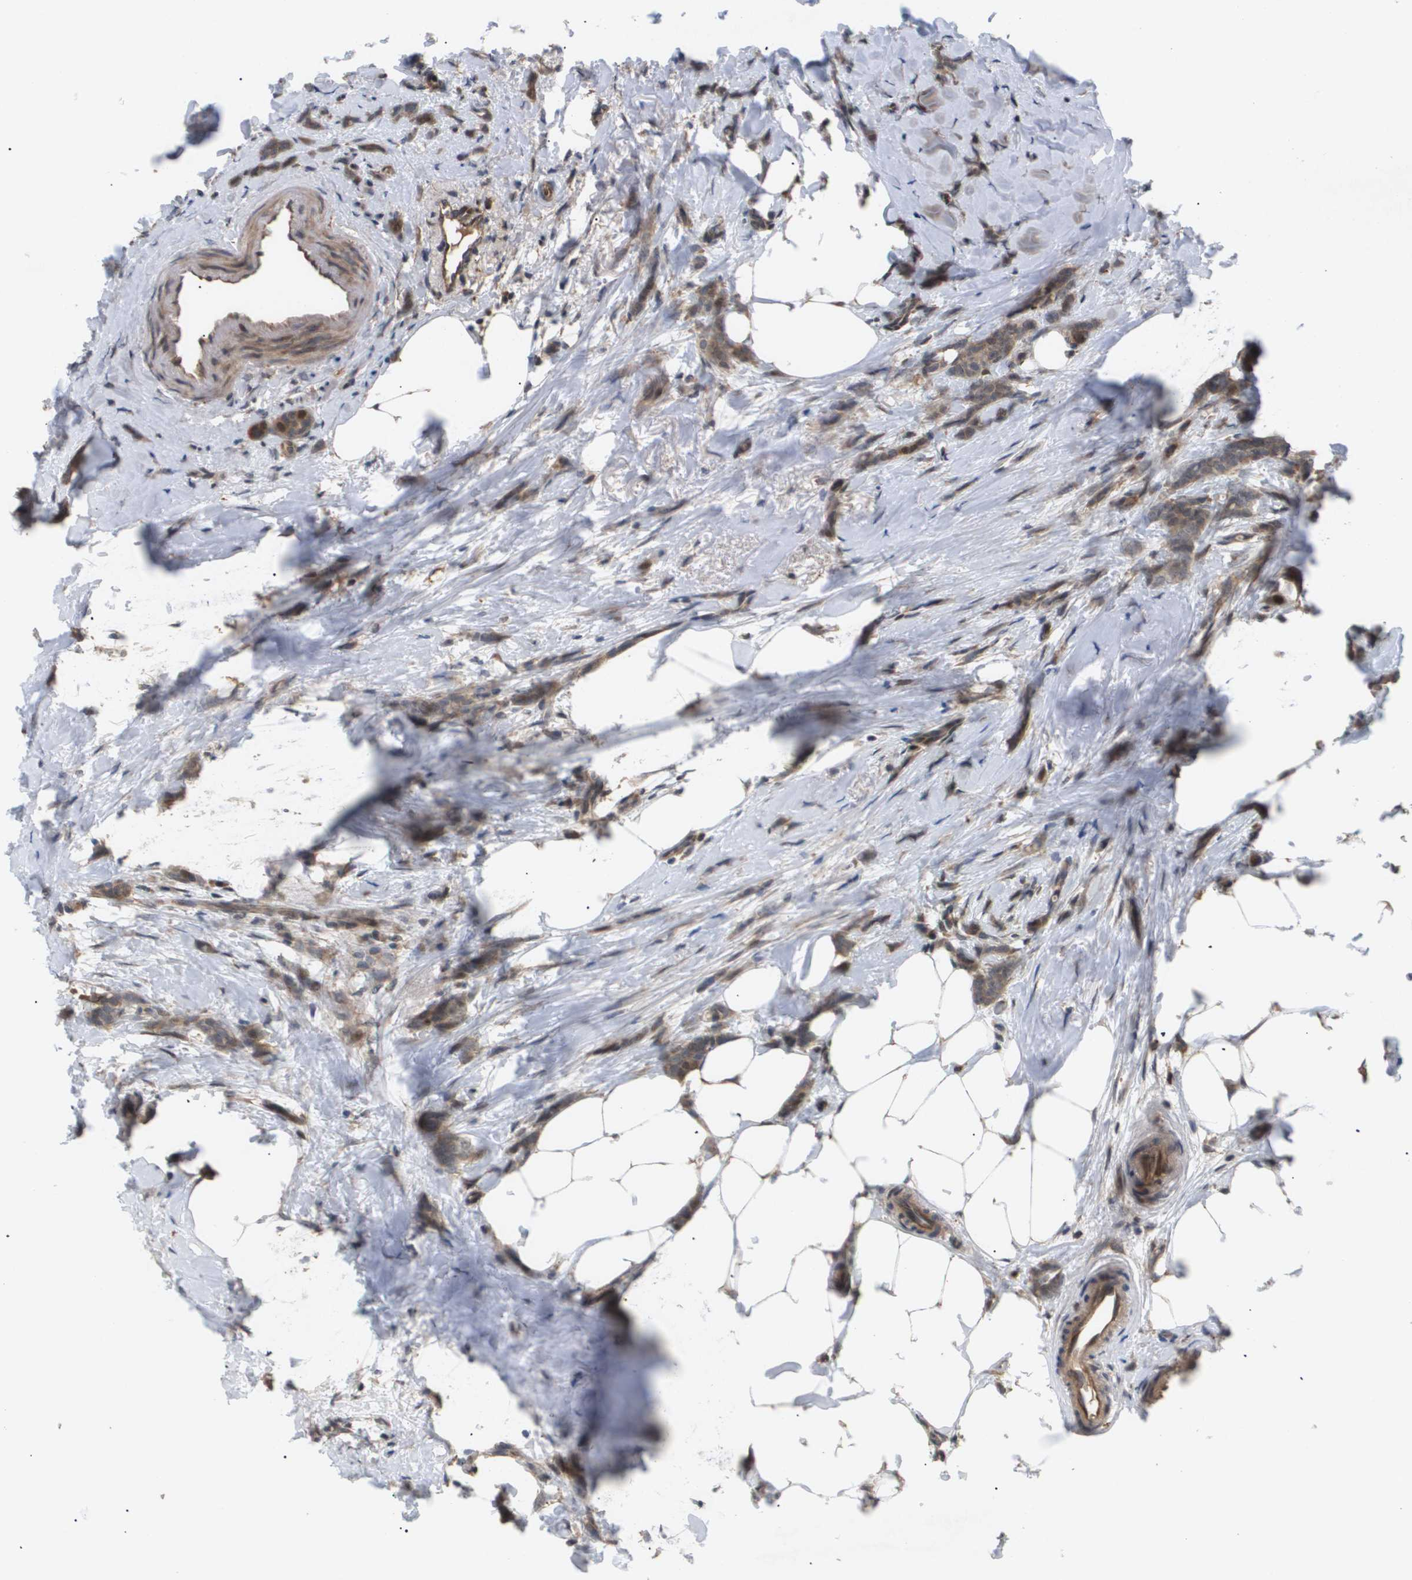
{"staining": {"intensity": "weak", "quantity": ">75%", "location": "cytoplasmic/membranous"}, "tissue": "breast cancer", "cell_type": "Tumor cells", "image_type": "cancer", "snomed": [{"axis": "morphology", "description": "Lobular carcinoma, in situ"}, {"axis": "morphology", "description": "Lobular carcinoma"}, {"axis": "topography", "description": "Breast"}], "caption": "This is an image of immunohistochemistry (IHC) staining of breast cancer (lobular carcinoma), which shows weak positivity in the cytoplasmic/membranous of tumor cells.", "gene": "PDGFB", "patient": {"sex": "female", "age": 41}}